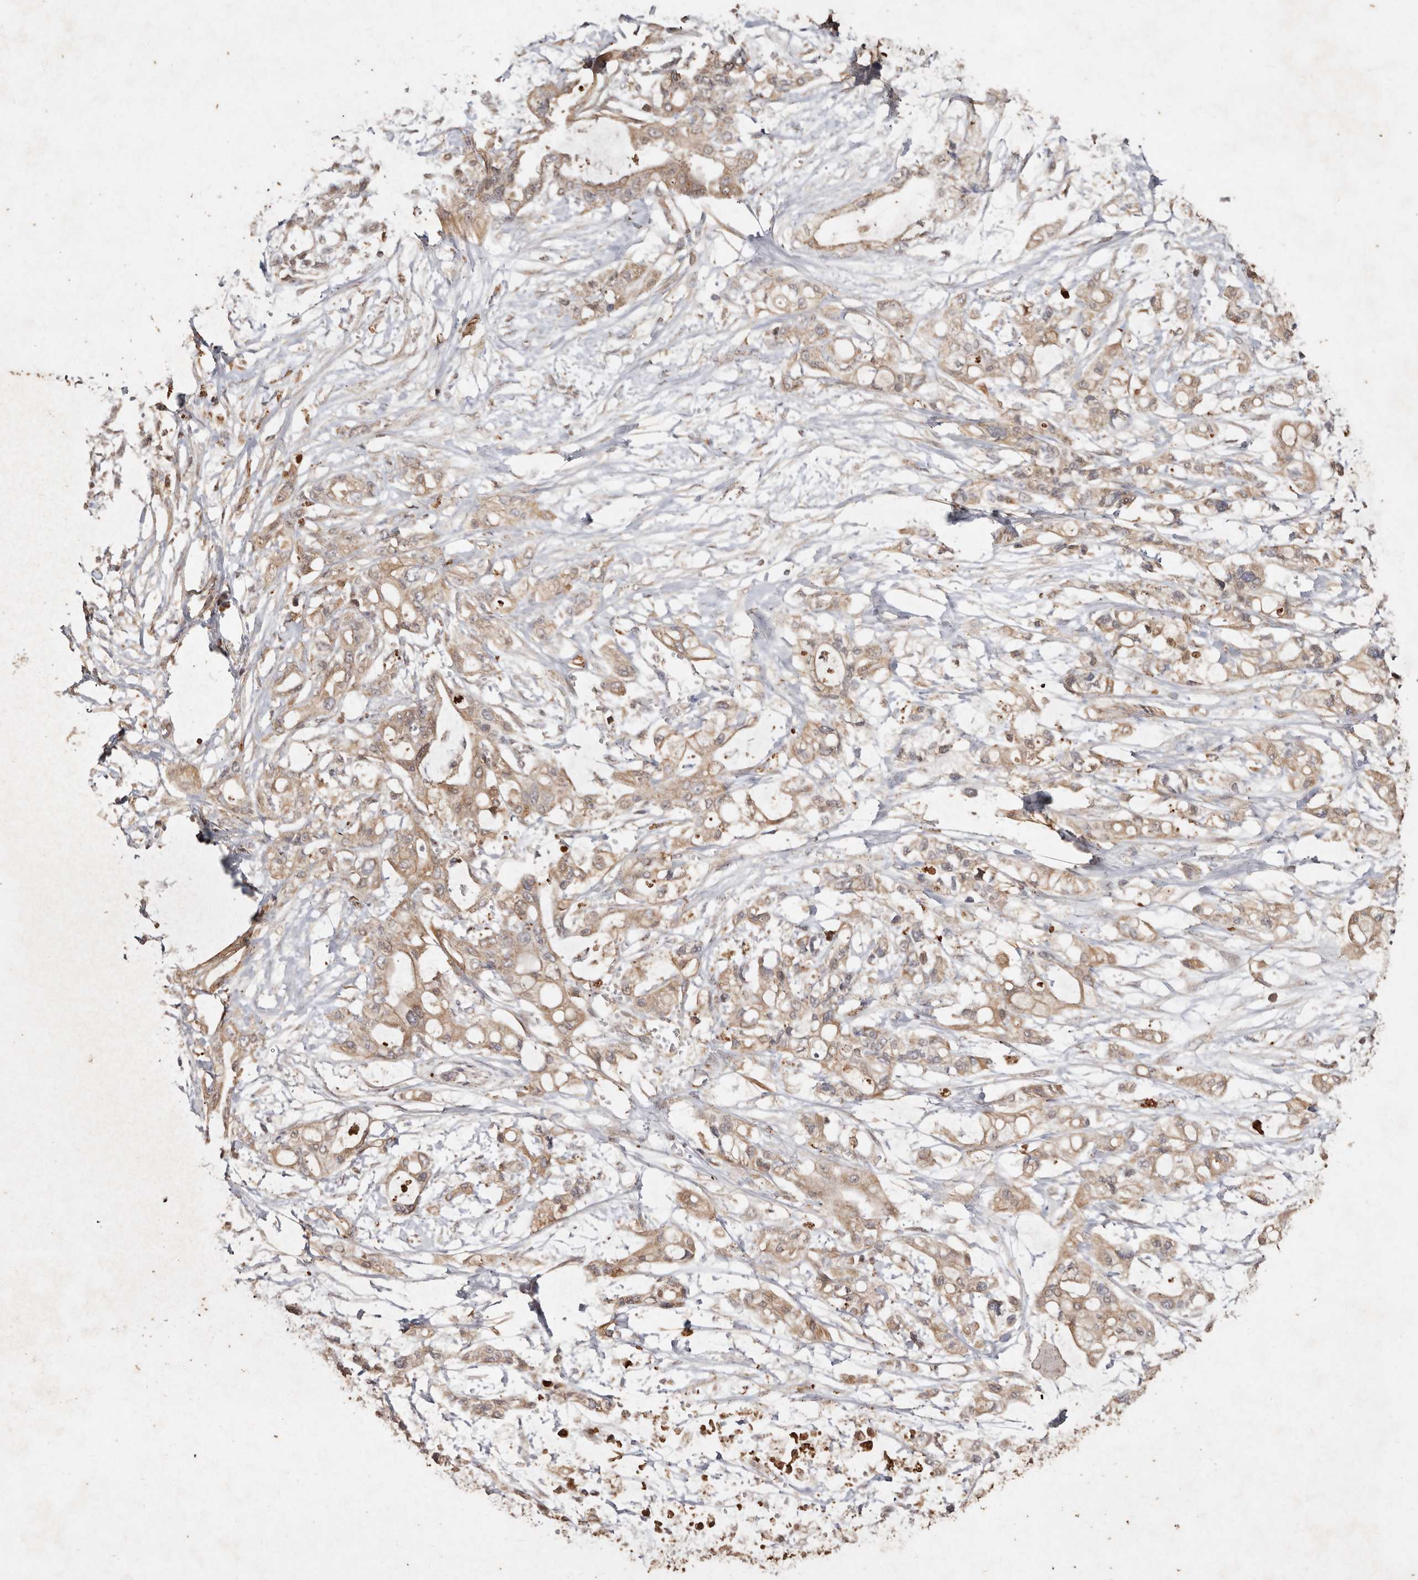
{"staining": {"intensity": "moderate", "quantity": ">75%", "location": "cytoplasmic/membranous"}, "tissue": "pancreatic cancer", "cell_type": "Tumor cells", "image_type": "cancer", "snomed": [{"axis": "morphology", "description": "Adenocarcinoma, NOS"}, {"axis": "topography", "description": "Pancreas"}], "caption": "Protein analysis of adenocarcinoma (pancreatic) tissue displays moderate cytoplasmic/membranous staining in approximately >75% of tumor cells.", "gene": "FARS2", "patient": {"sex": "male", "age": 68}}